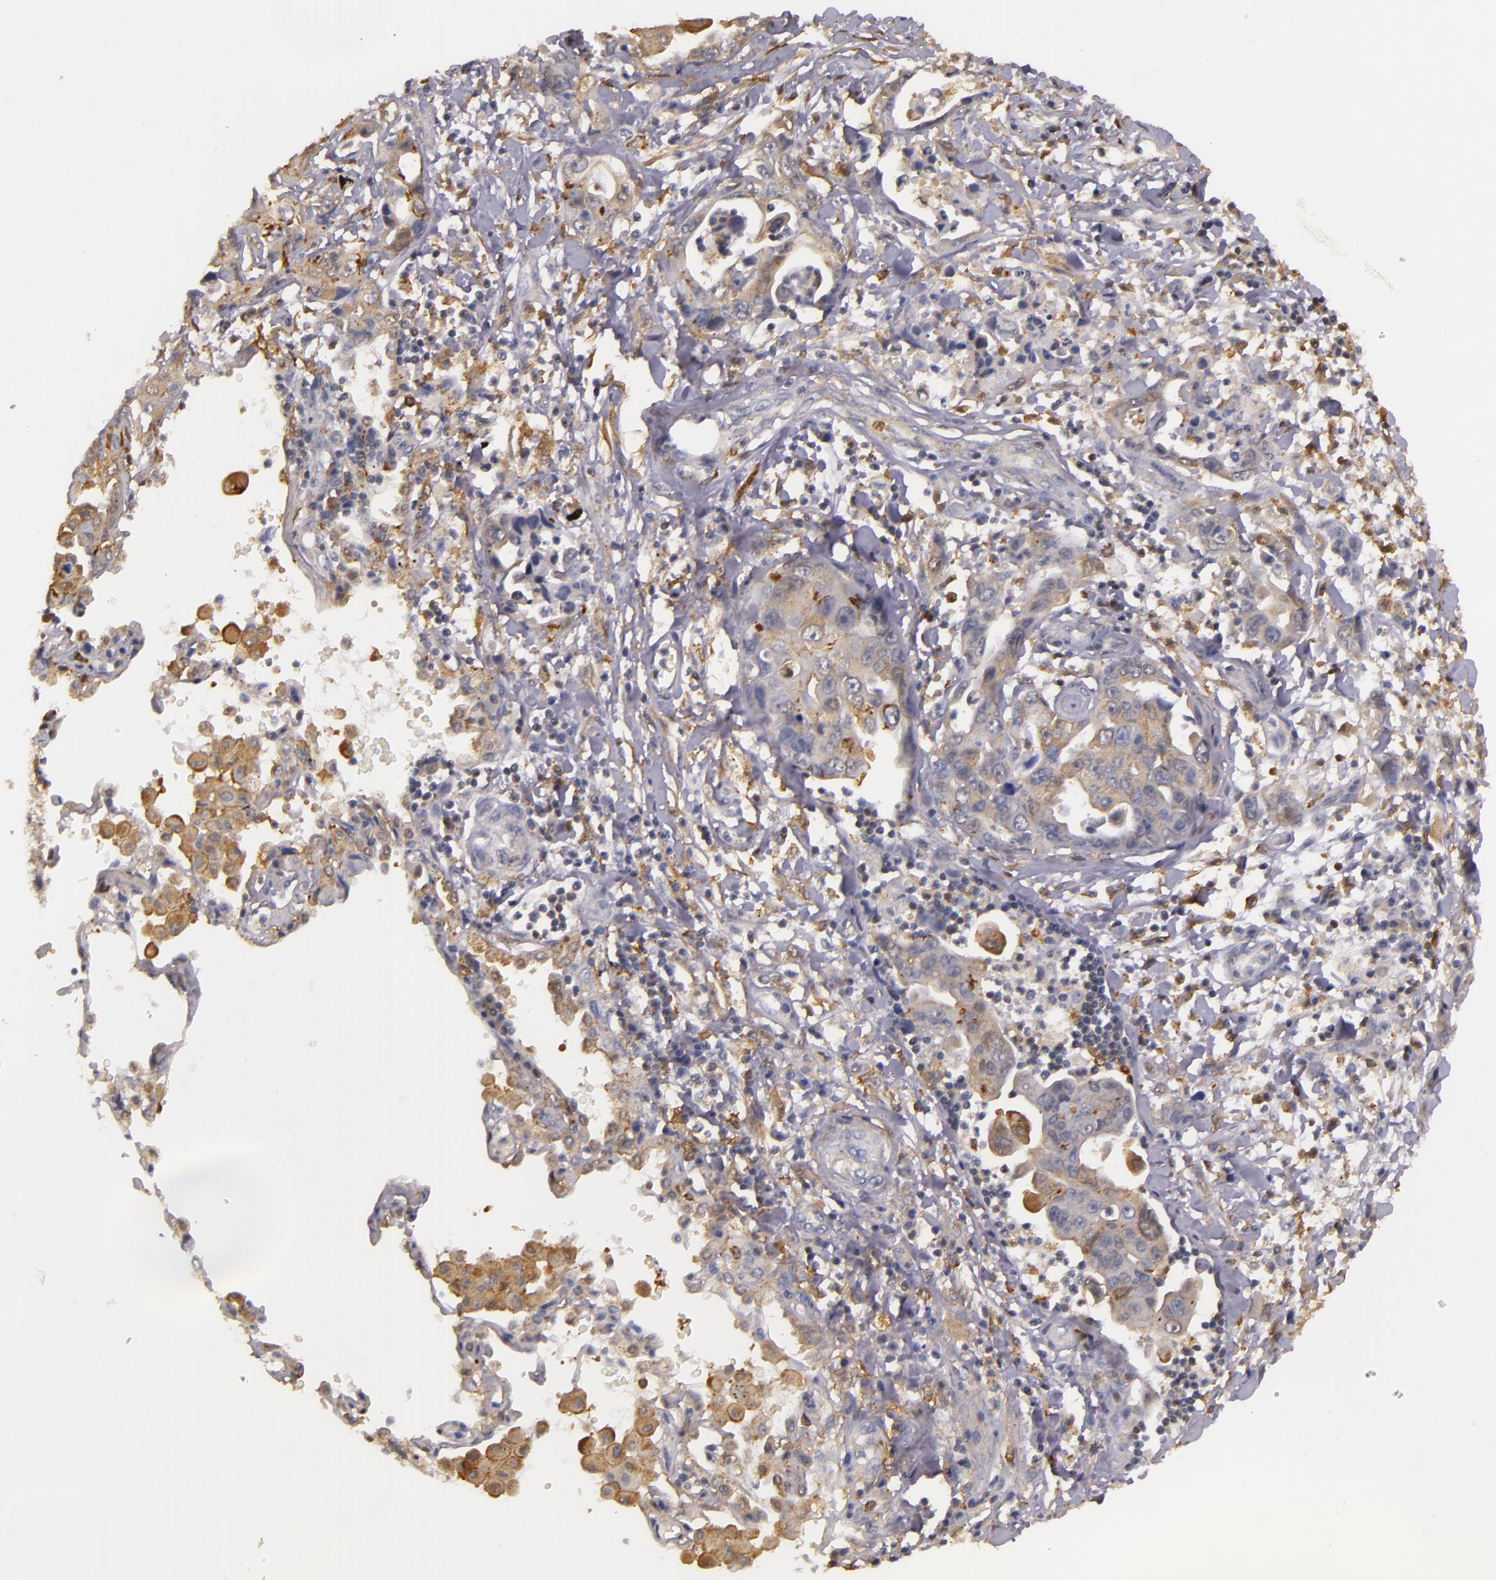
{"staining": {"intensity": "weak", "quantity": ">75%", "location": "cytoplasmic/membranous"}, "tissue": "lung cancer", "cell_type": "Tumor cells", "image_type": "cancer", "snomed": [{"axis": "morphology", "description": "Adenocarcinoma, NOS"}, {"axis": "topography", "description": "Lung"}], "caption": "Immunohistochemical staining of lung adenocarcinoma reveals weak cytoplasmic/membranous protein positivity in approximately >75% of tumor cells. (IHC, brightfield microscopy, high magnification).", "gene": "TOM1", "patient": {"sex": "male", "age": 64}}